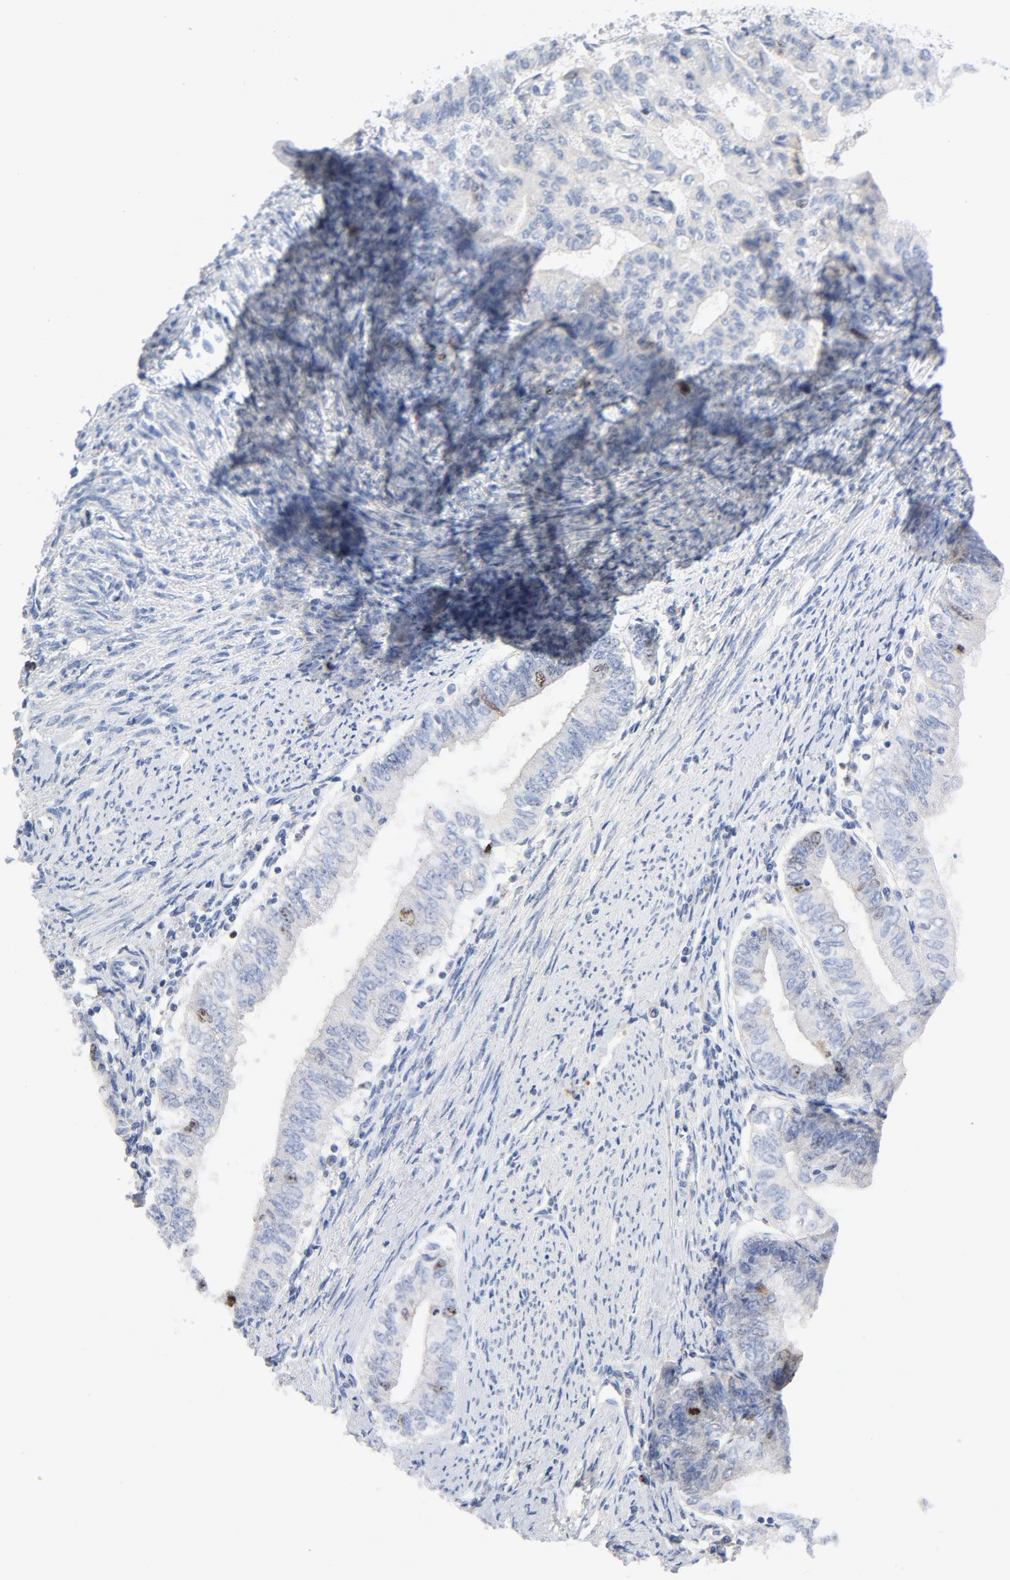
{"staining": {"intensity": "moderate", "quantity": "<25%", "location": "nuclear"}, "tissue": "endometrial cancer", "cell_type": "Tumor cells", "image_type": "cancer", "snomed": [{"axis": "morphology", "description": "Adenocarcinoma, NOS"}, {"axis": "topography", "description": "Endometrium"}], "caption": "A brown stain highlights moderate nuclear positivity of a protein in adenocarcinoma (endometrial) tumor cells. (brown staining indicates protein expression, while blue staining denotes nuclei).", "gene": "BIRC5", "patient": {"sex": "female", "age": 66}}